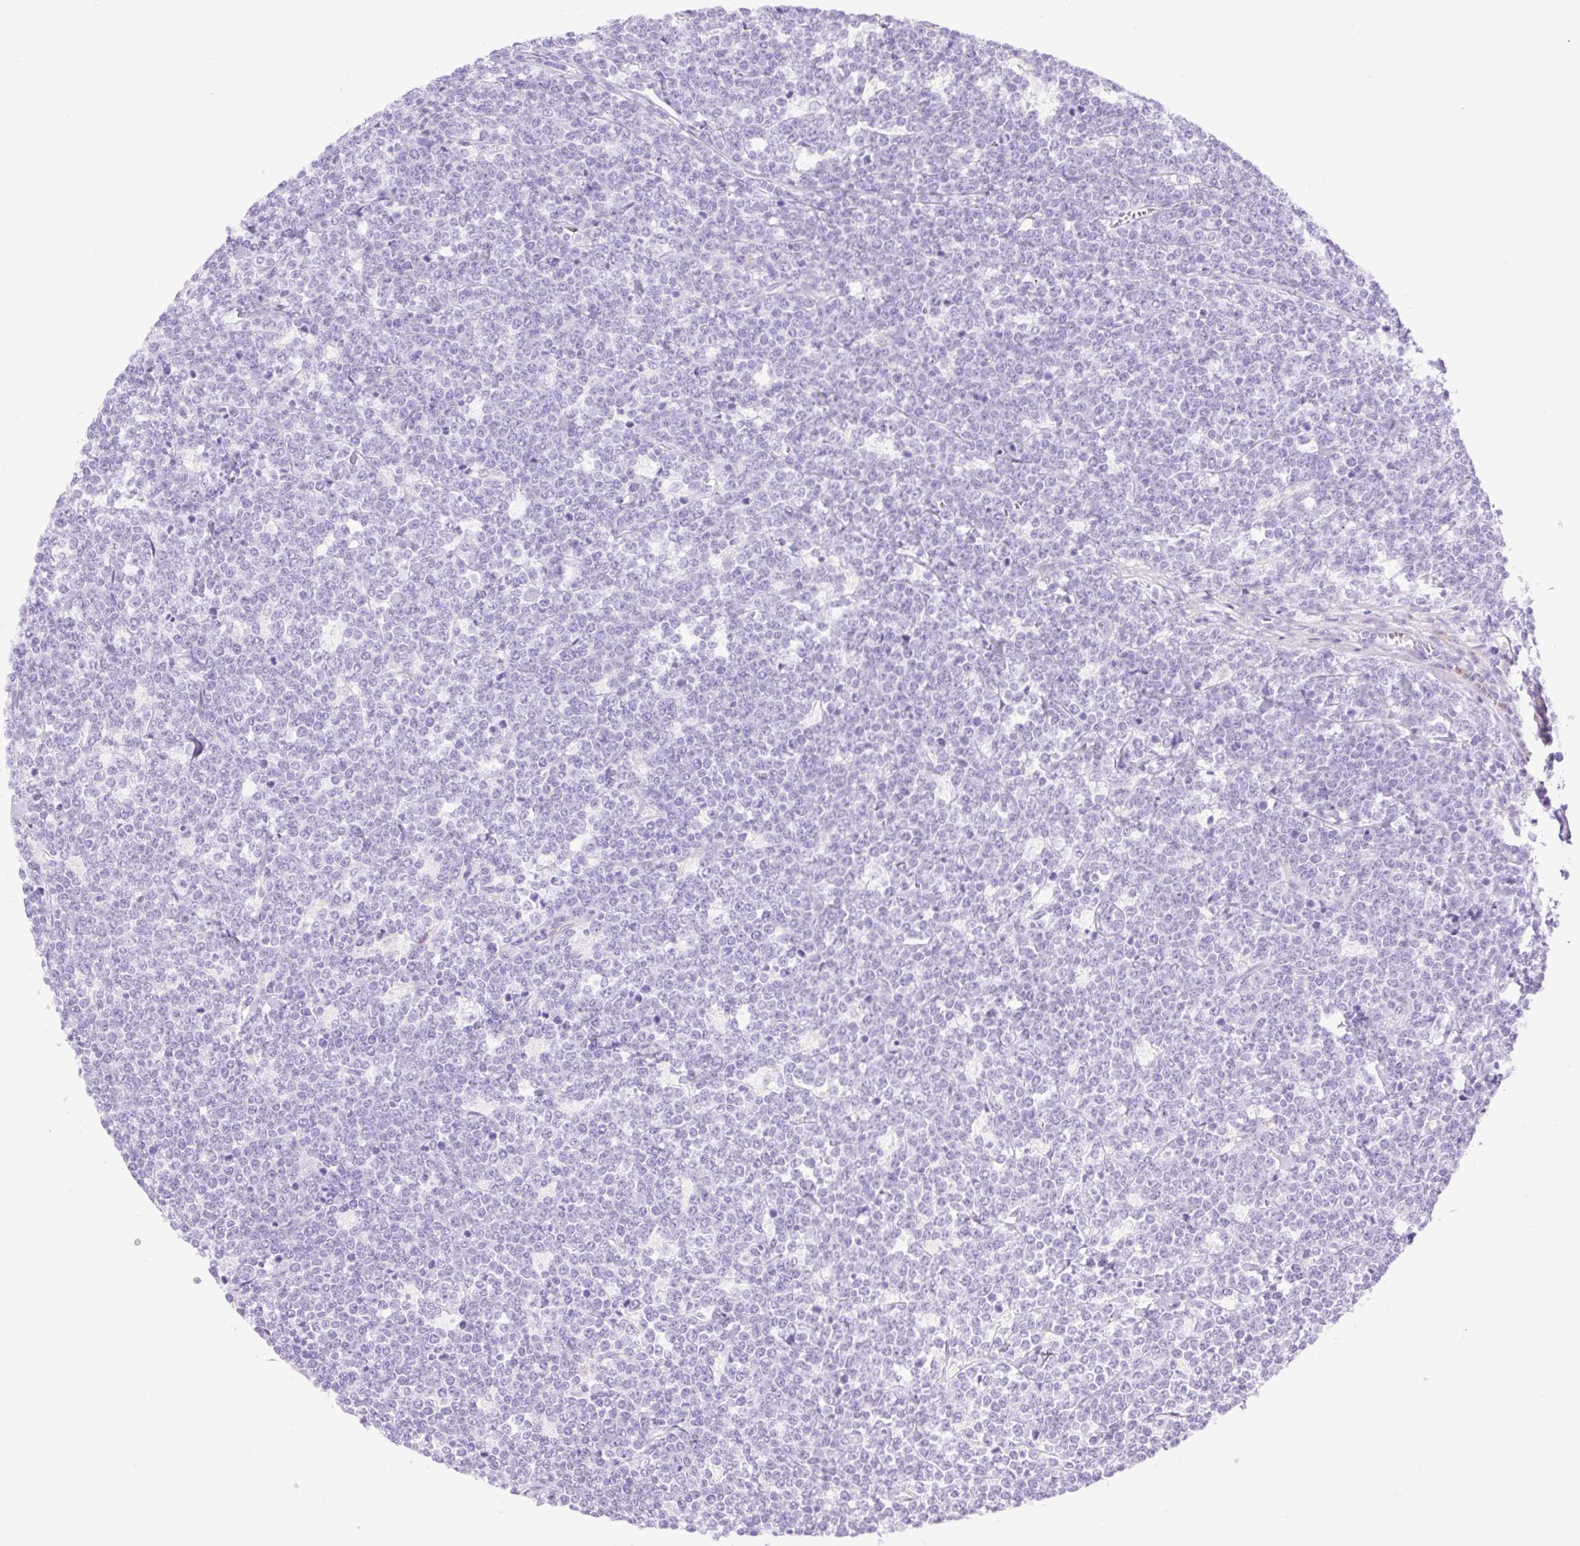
{"staining": {"intensity": "negative", "quantity": "none", "location": "none"}, "tissue": "lymphoma", "cell_type": "Tumor cells", "image_type": "cancer", "snomed": [{"axis": "morphology", "description": "Malignant lymphoma, non-Hodgkin's type, High grade"}, {"axis": "topography", "description": "Small intestine"}], "caption": "There is no significant positivity in tumor cells of high-grade malignant lymphoma, non-Hodgkin's type.", "gene": "SLC25A40", "patient": {"sex": "male", "age": 8}}